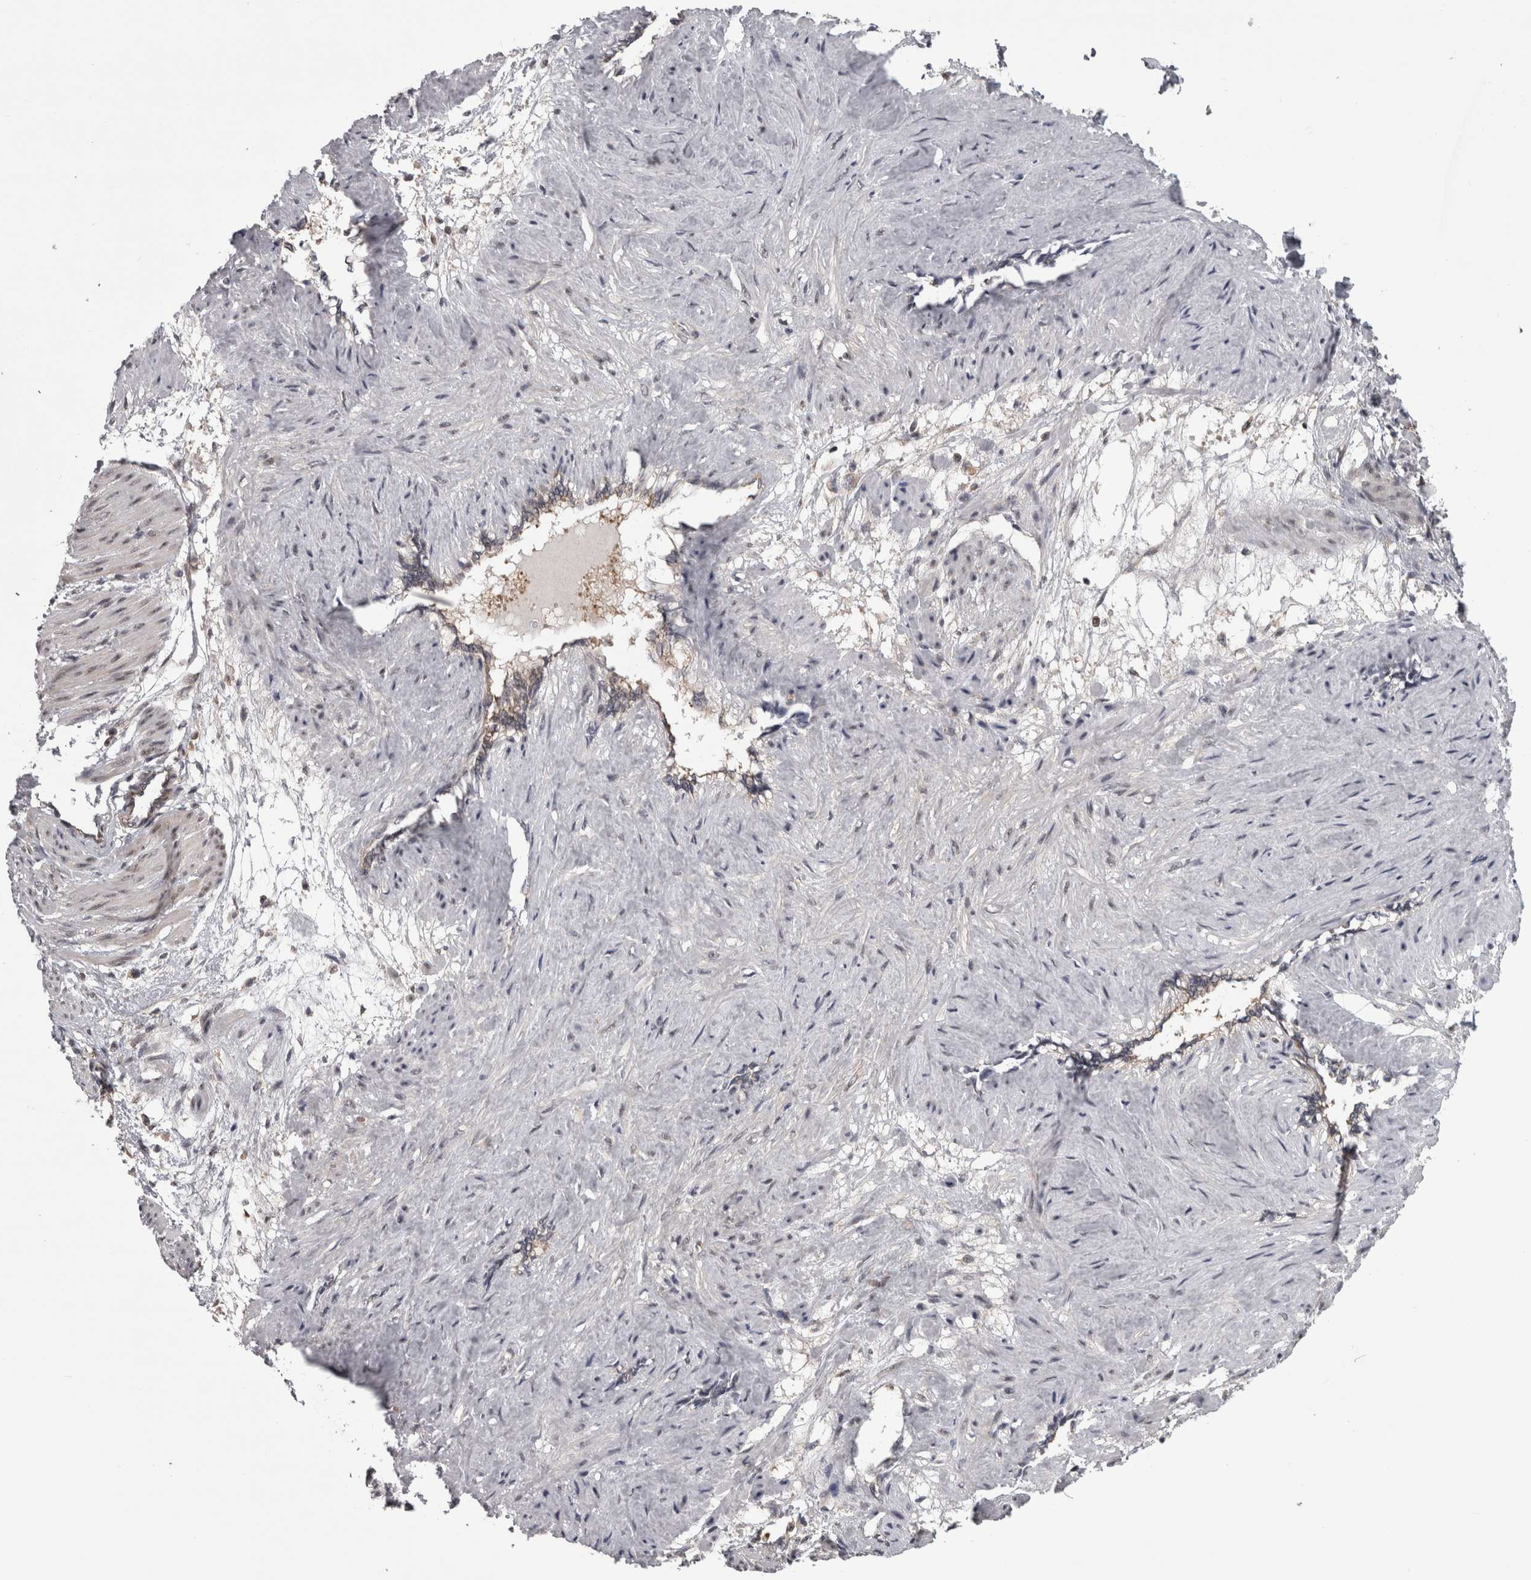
{"staining": {"intensity": "negative", "quantity": "none", "location": "none"}, "tissue": "smooth muscle", "cell_type": "Smooth muscle cells", "image_type": "normal", "snomed": [{"axis": "morphology", "description": "Normal tissue, NOS"}, {"axis": "topography", "description": "Endometrium"}], "caption": "Protein analysis of unremarkable smooth muscle shows no significant positivity in smooth muscle cells. (DAB immunohistochemistry (IHC), high magnification).", "gene": "CACYBP", "patient": {"sex": "female", "age": 33}}